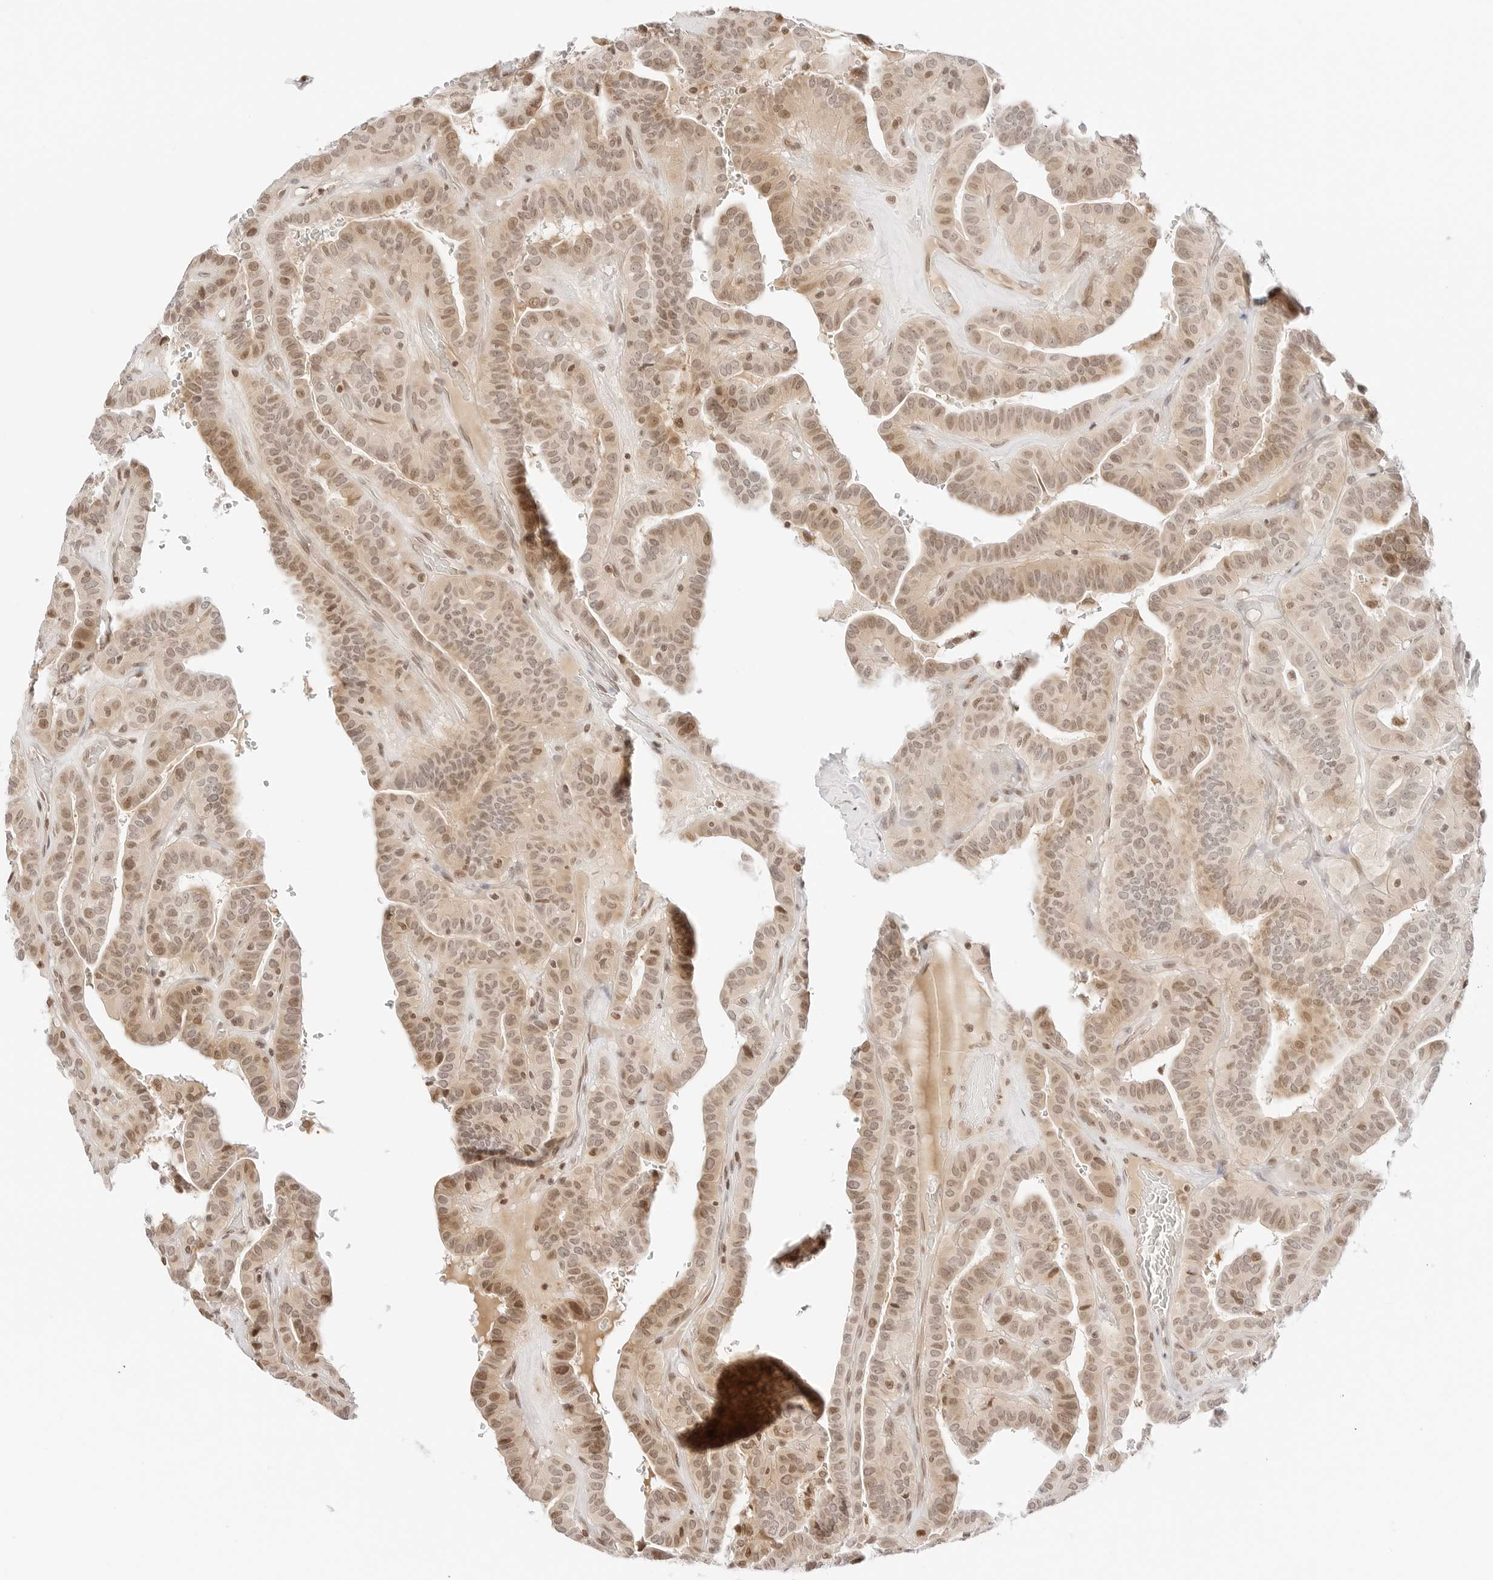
{"staining": {"intensity": "moderate", "quantity": ">75%", "location": "cytoplasmic/membranous,nuclear"}, "tissue": "thyroid cancer", "cell_type": "Tumor cells", "image_type": "cancer", "snomed": [{"axis": "morphology", "description": "Papillary adenocarcinoma, NOS"}, {"axis": "topography", "description": "Thyroid gland"}], "caption": "Immunohistochemical staining of human thyroid cancer (papillary adenocarcinoma) displays moderate cytoplasmic/membranous and nuclear protein staining in about >75% of tumor cells.", "gene": "RPS6KL1", "patient": {"sex": "male", "age": 77}}